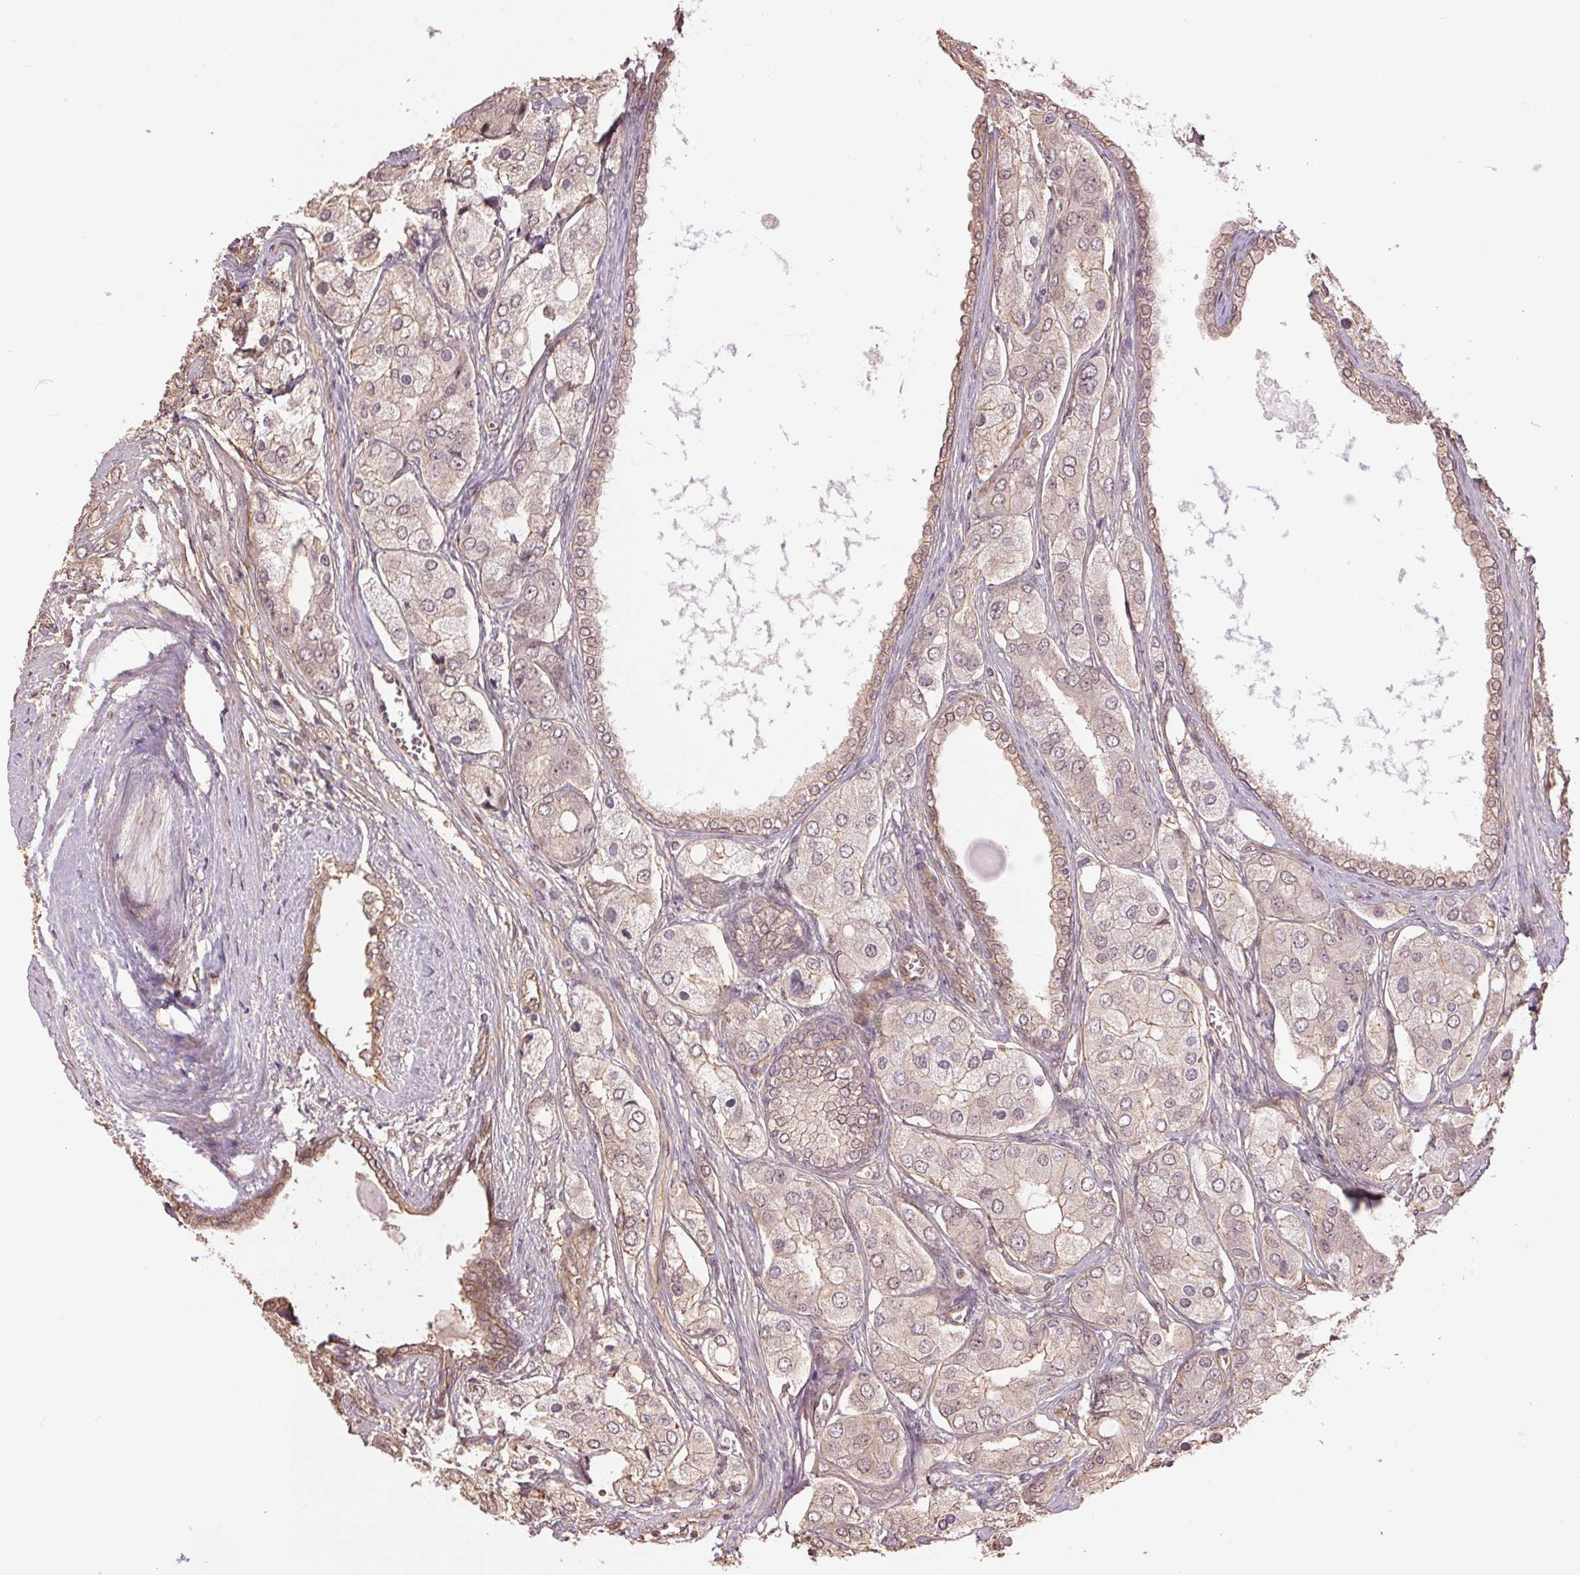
{"staining": {"intensity": "weak", "quantity": "<25%", "location": "cytoplasmic/membranous"}, "tissue": "prostate cancer", "cell_type": "Tumor cells", "image_type": "cancer", "snomed": [{"axis": "morphology", "description": "Adenocarcinoma, Low grade"}, {"axis": "topography", "description": "Prostate"}], "caption": "The immunohistochemistry (IHC) histopathology image has no significant expression in tumor cells of prostate cancer (adenocarcinoma (low-grade)) tissue.", "gene": "PALM", "patient": {"sex": "male", "age": 69}}